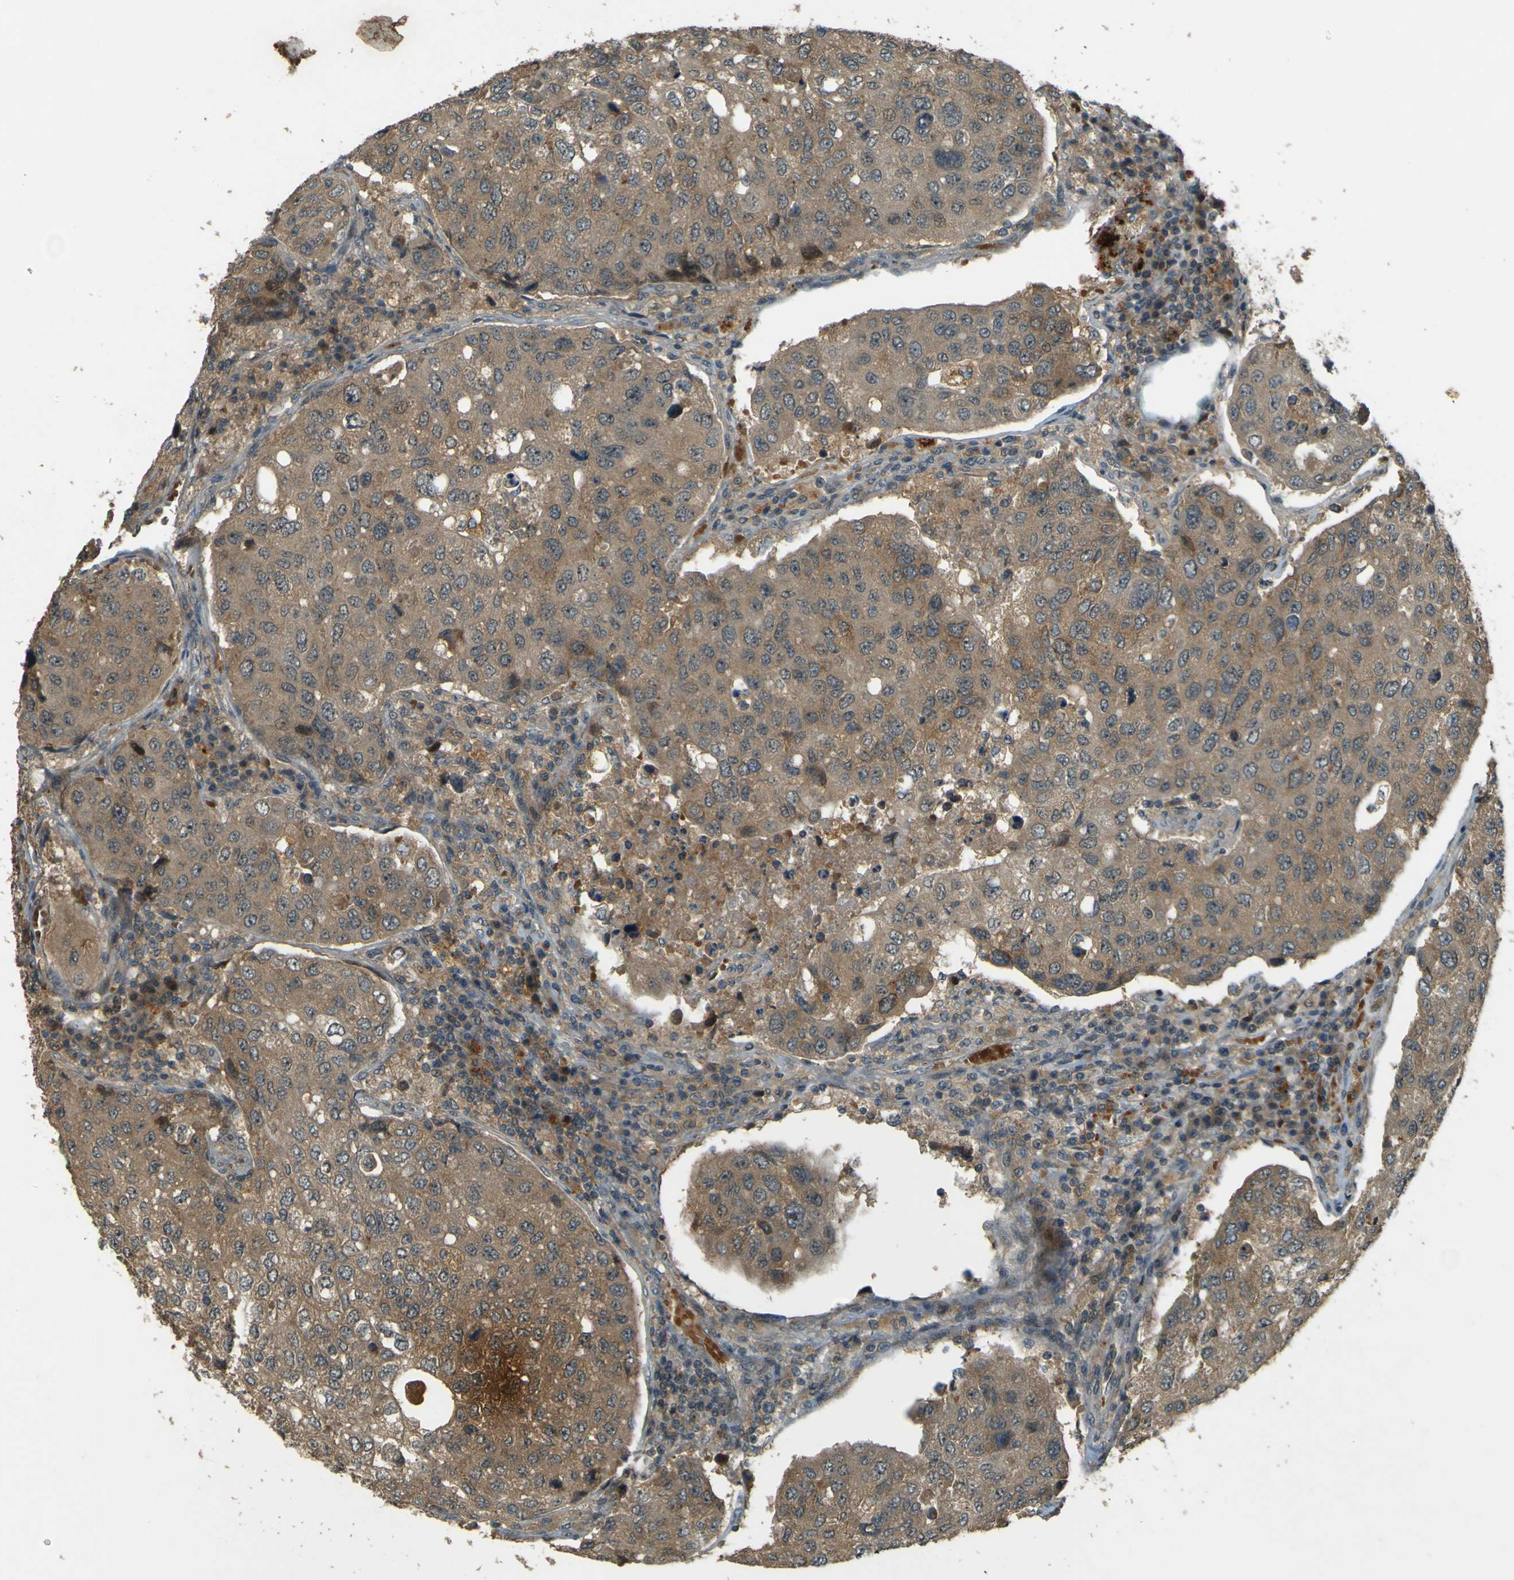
{"staining": {"intensity": "weak", "quantity": ">75%", "location": "cytoplasmic/membranous"}, "tissue": "urothelial cancer", "cell_type": "Tumor cells", "image_type": "cancer", "snomed": [{"axis": "morphology", "description": "Urothelial carcinoma, High grade"}, {"axis": "topography", "description": "Lymph node"}, {"axis": "topography", "description": "Urinary bladder"}], "caption": "Immunohistochemistry staining of urothelial carcinoma (high-grade), which displays low levels of weak cytoplasmic/membranous expression in approximately >75% of tumor cells indicating weak cytoplasmic/membranous protein positivity. The staining was performed using DAB (3,3'-diaminobenzidine) (brown) for protein detection and nuclei were counterstained in hematoxylin (blue).", "gene": "MPDZ", "patient": {"sex": "male", "age": 51}}